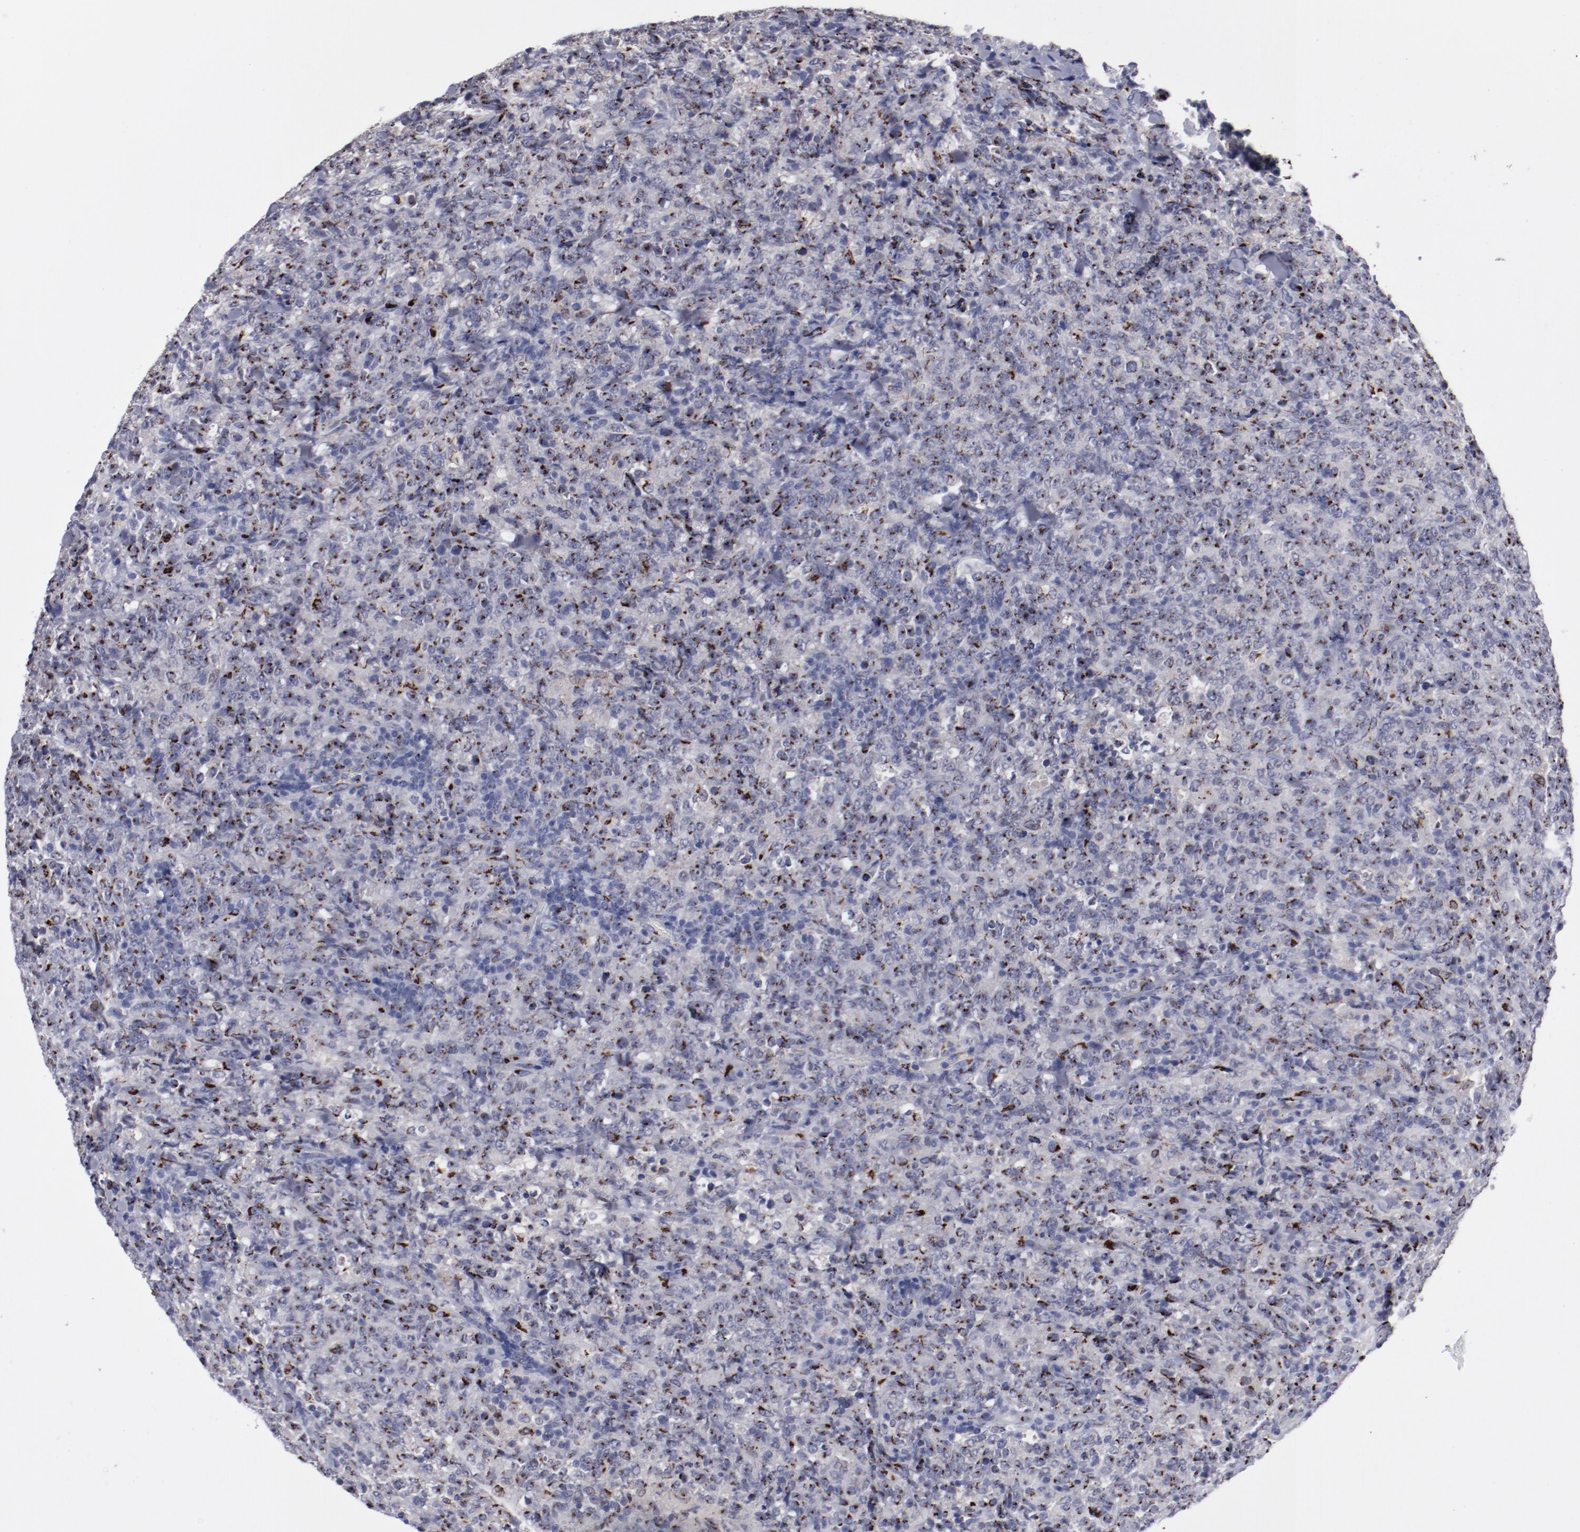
{"staining": {"intensity": "strong", "quantity": "25%-75%", "location": "cytoplasmic/membranous"}, "tissue": "lymphoma", "cell_type": "Tumor cells", "image_type": "cancer", "snomed": [{"axis": "morphology", "description": "Malignant lymphoma, non-Hodgkin's type, High grade"}, {"axis": "topography", "description": "Tonsil"}], "caption": "Immunohistochemical staining of high-grade malignant lymphoma, non-Hodgkin's type reveals high levels of strong cytoplasmic/membranous staining in about 25%-75% of tumor cells.", "gene": "GOLIM4", "patient": {"sex": "female", "age": 36}}